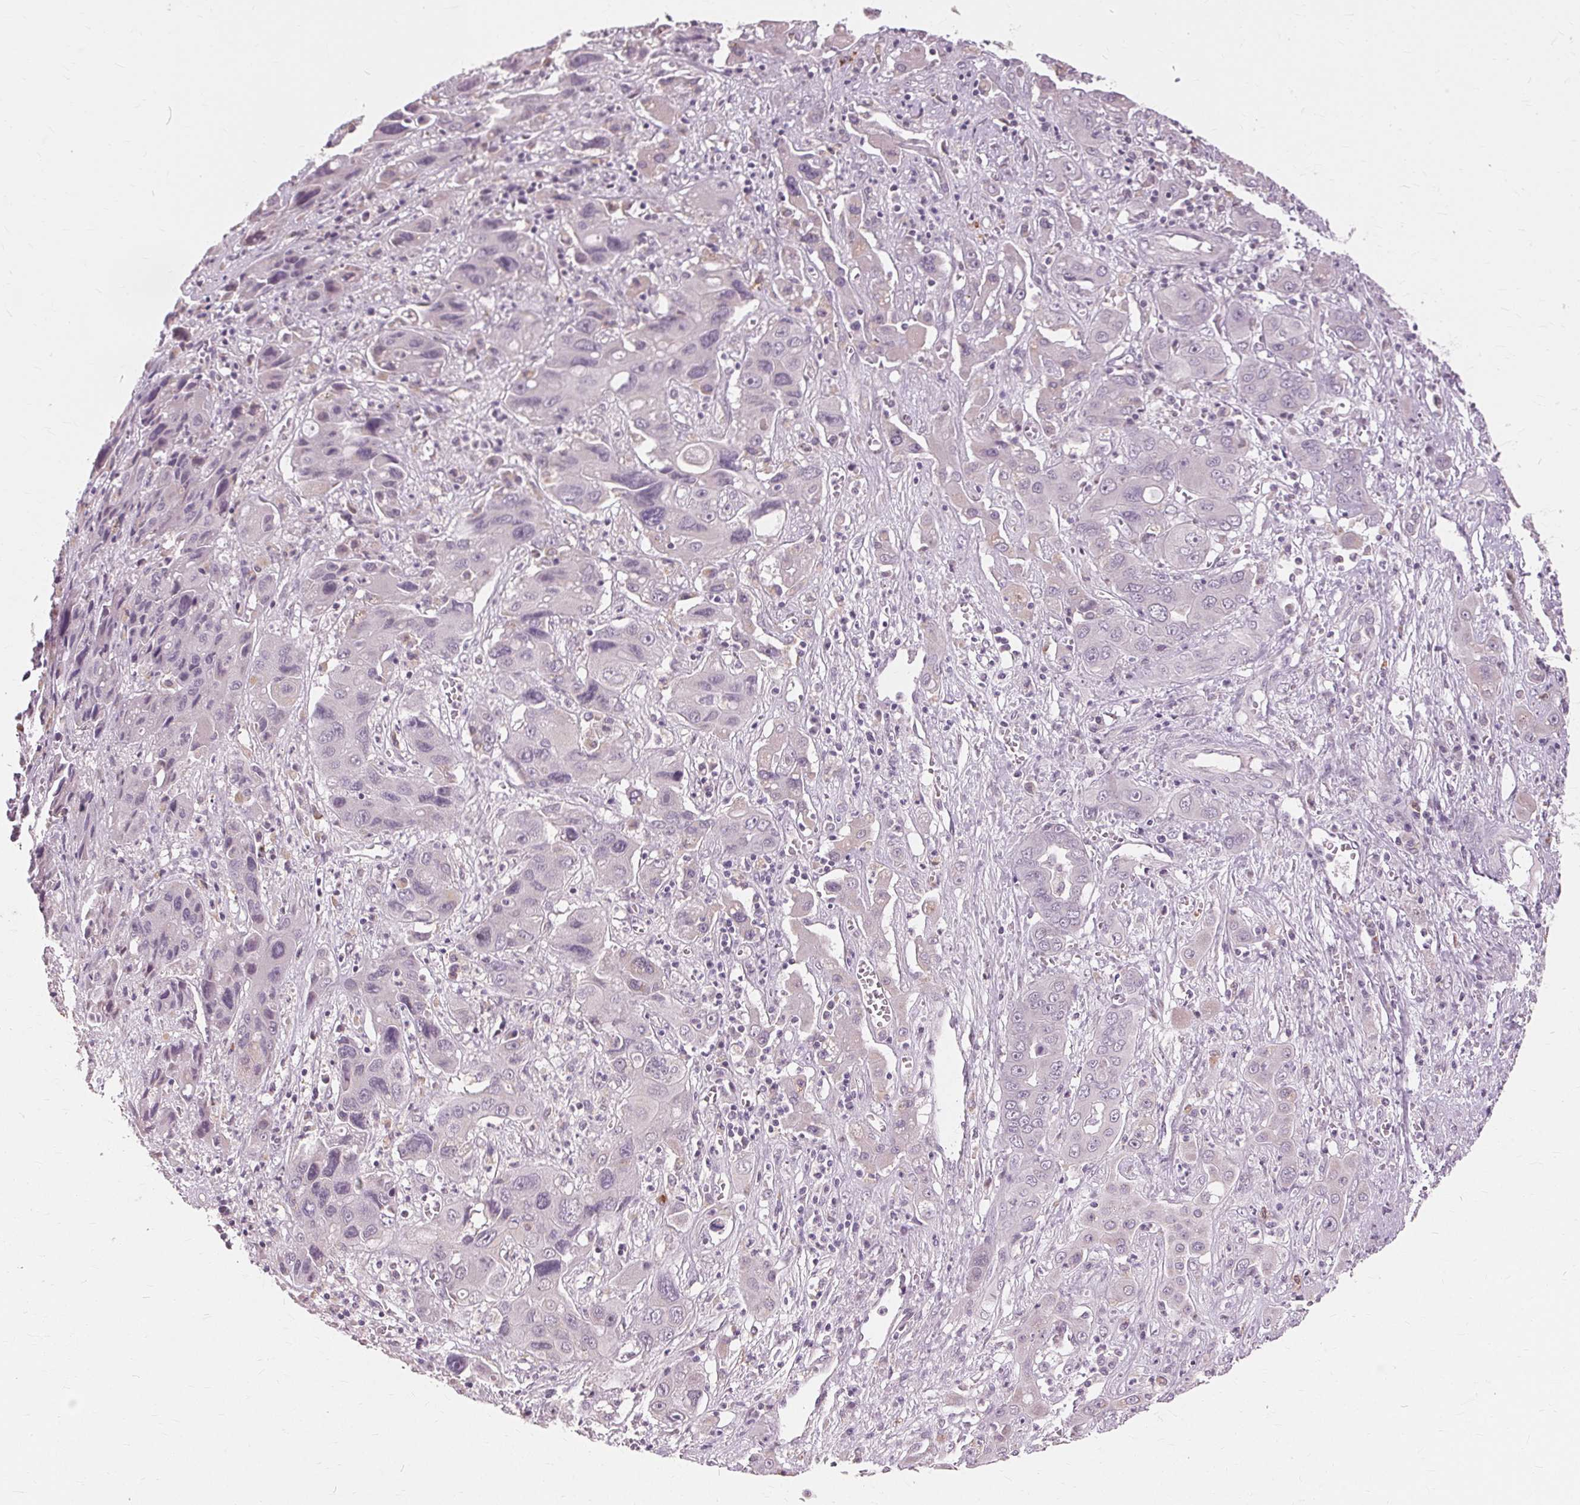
{"staining": {"intensity": "negative", "quantity": "none", "location": "none"}, "tissue": "liver cancer", "cell_type": "Tumor cells", "image_type": "cancer", "snomed": [{"axis": "morphology", "description": "Cholangiocarcinoma"}, {"axis": "topography", "description": "Liver"}], "caption": "A high-resolution histopathology image shows immunohistochemistry staining of liver cancer, which shows no significant expression in tumor cells. (Immunohistochemistry, brightfield microscopy, high magnification).", "gene": "SIGLEC6", "patient": {"sex": "male", "age": 67}}